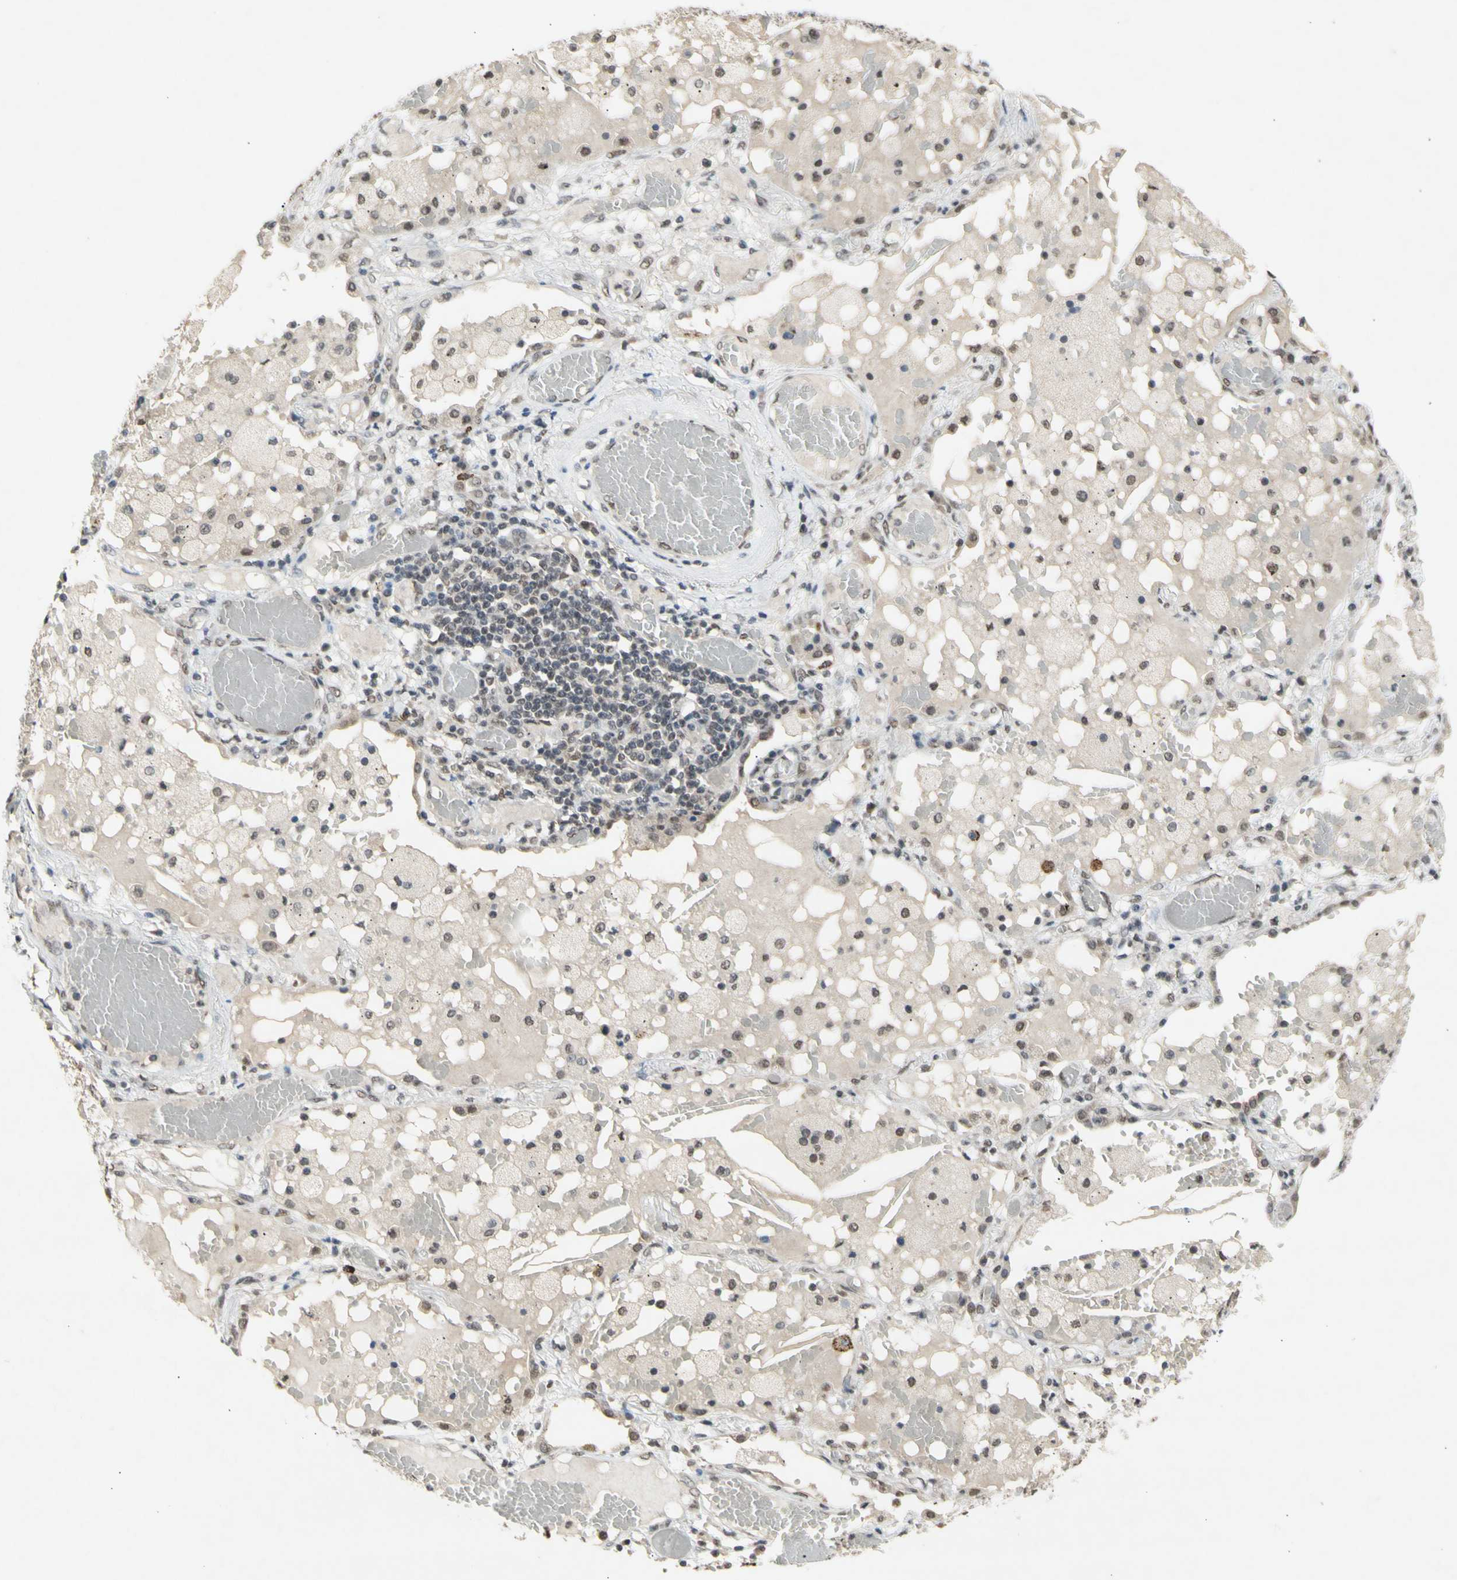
{"staining": {"intensity": "weak", "quantity": ">75%", "location": "nuclear"}, "tissue": "lung cancer", "cell_type": "Tumor cells", "image_type": "cancer", "snomed": [{"axis": "morphology", "description": "Squamous cell carcinoma, NOS"}, {"axis": "topography", "description": "Lung"}], "caption": "Brown immunohistochemical staining in lung cancer demonstrates weak nuclear positivity in about >75% of tumor cells.", "gene": "SFPQ", "patient": {"sex": "male", "age": 71}}